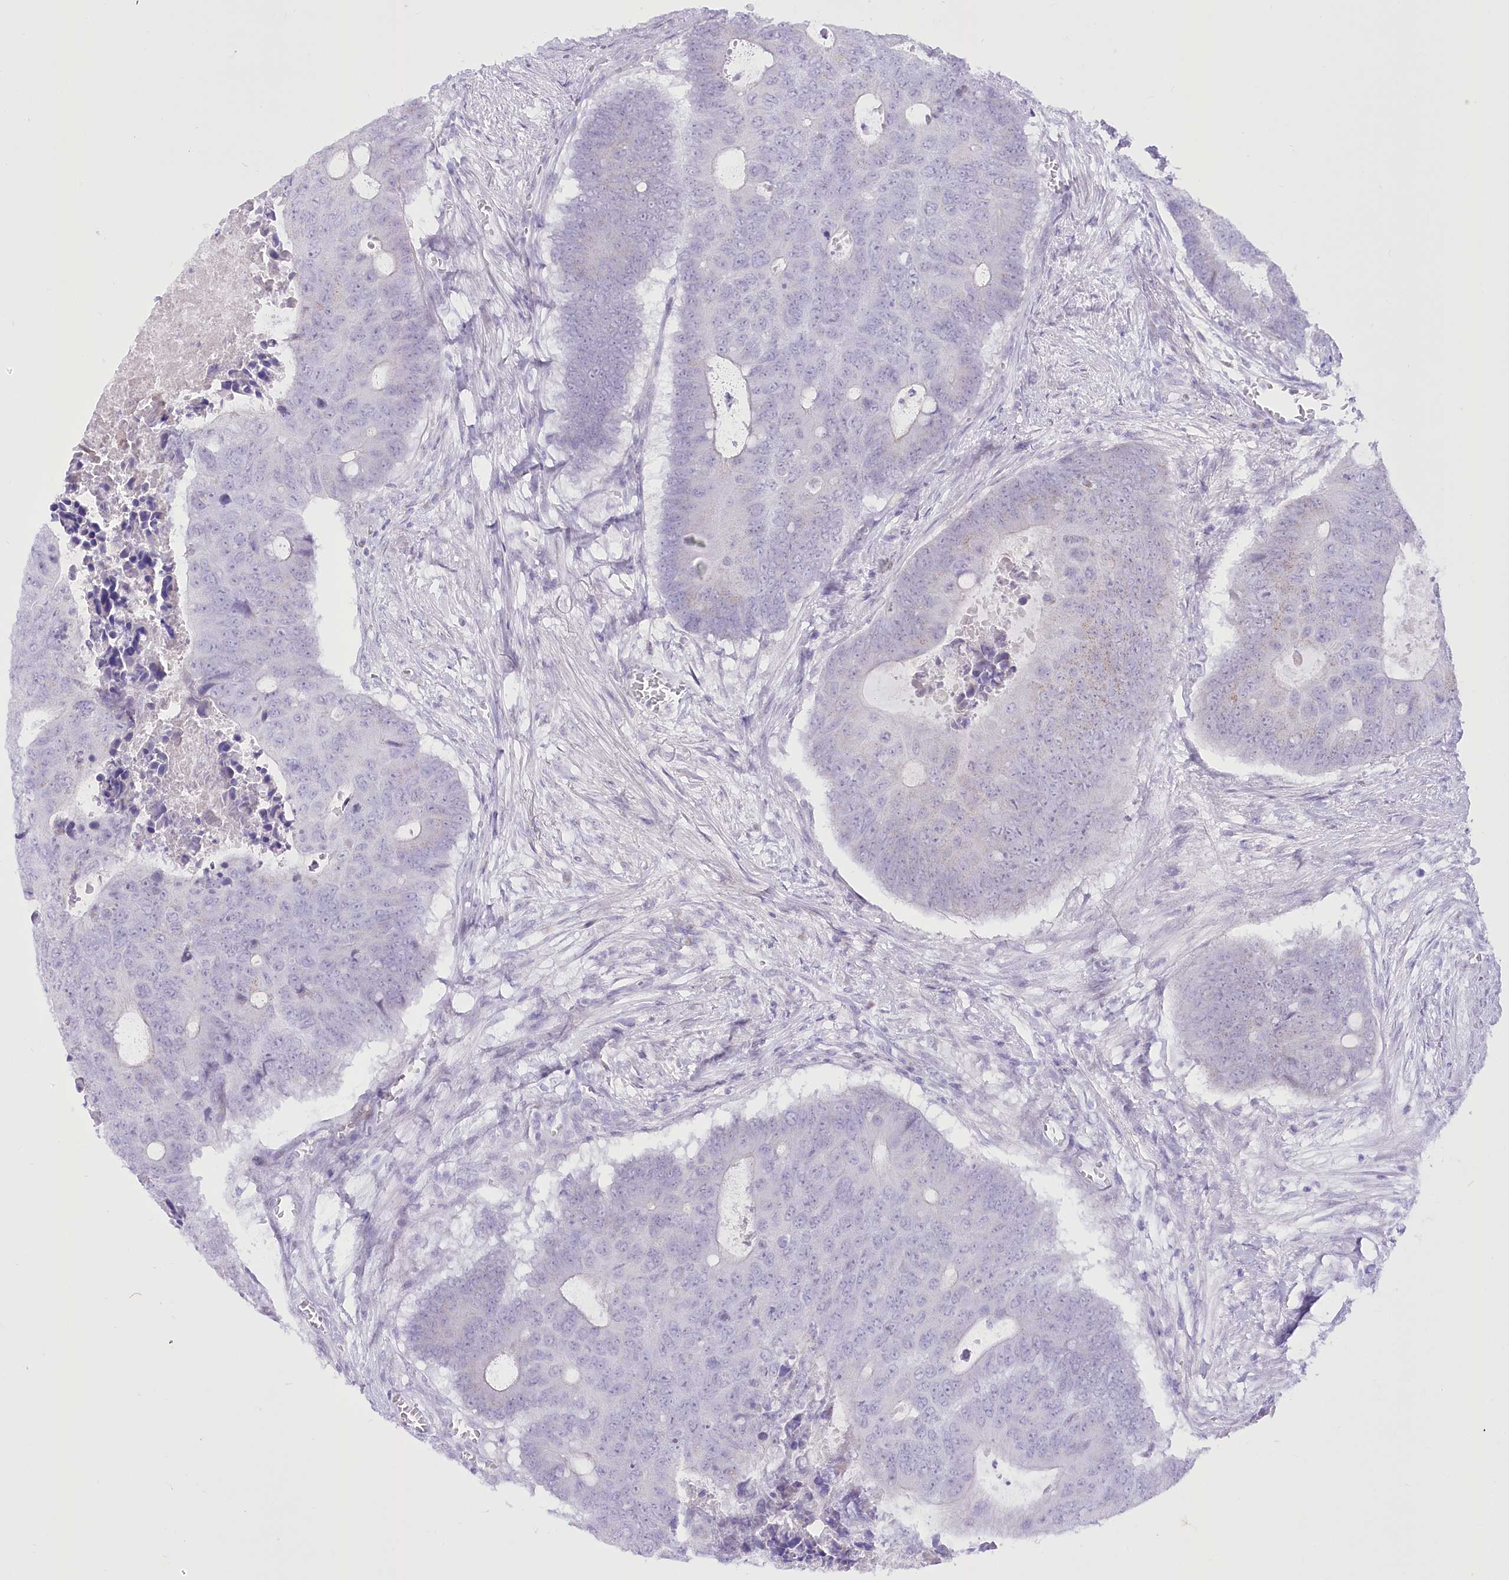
{"staining": {"intensity": "negative", "quantity": "none", "location": "none"}, "tissue": "colorectal cancer", "cell_type": "Tumor cells", "image_type": "cancer", "snomed": [{"axis": "morphology", "description": "Adenocarcinoma, NOS"}, {"axis": "topography", "description": "Colon"}], "caption": "Tumor cells show no significant protein expression in colorectal adenocarcinoma.", "gene": "BEND7", "patient": {"sex": "male", "age": 87}}